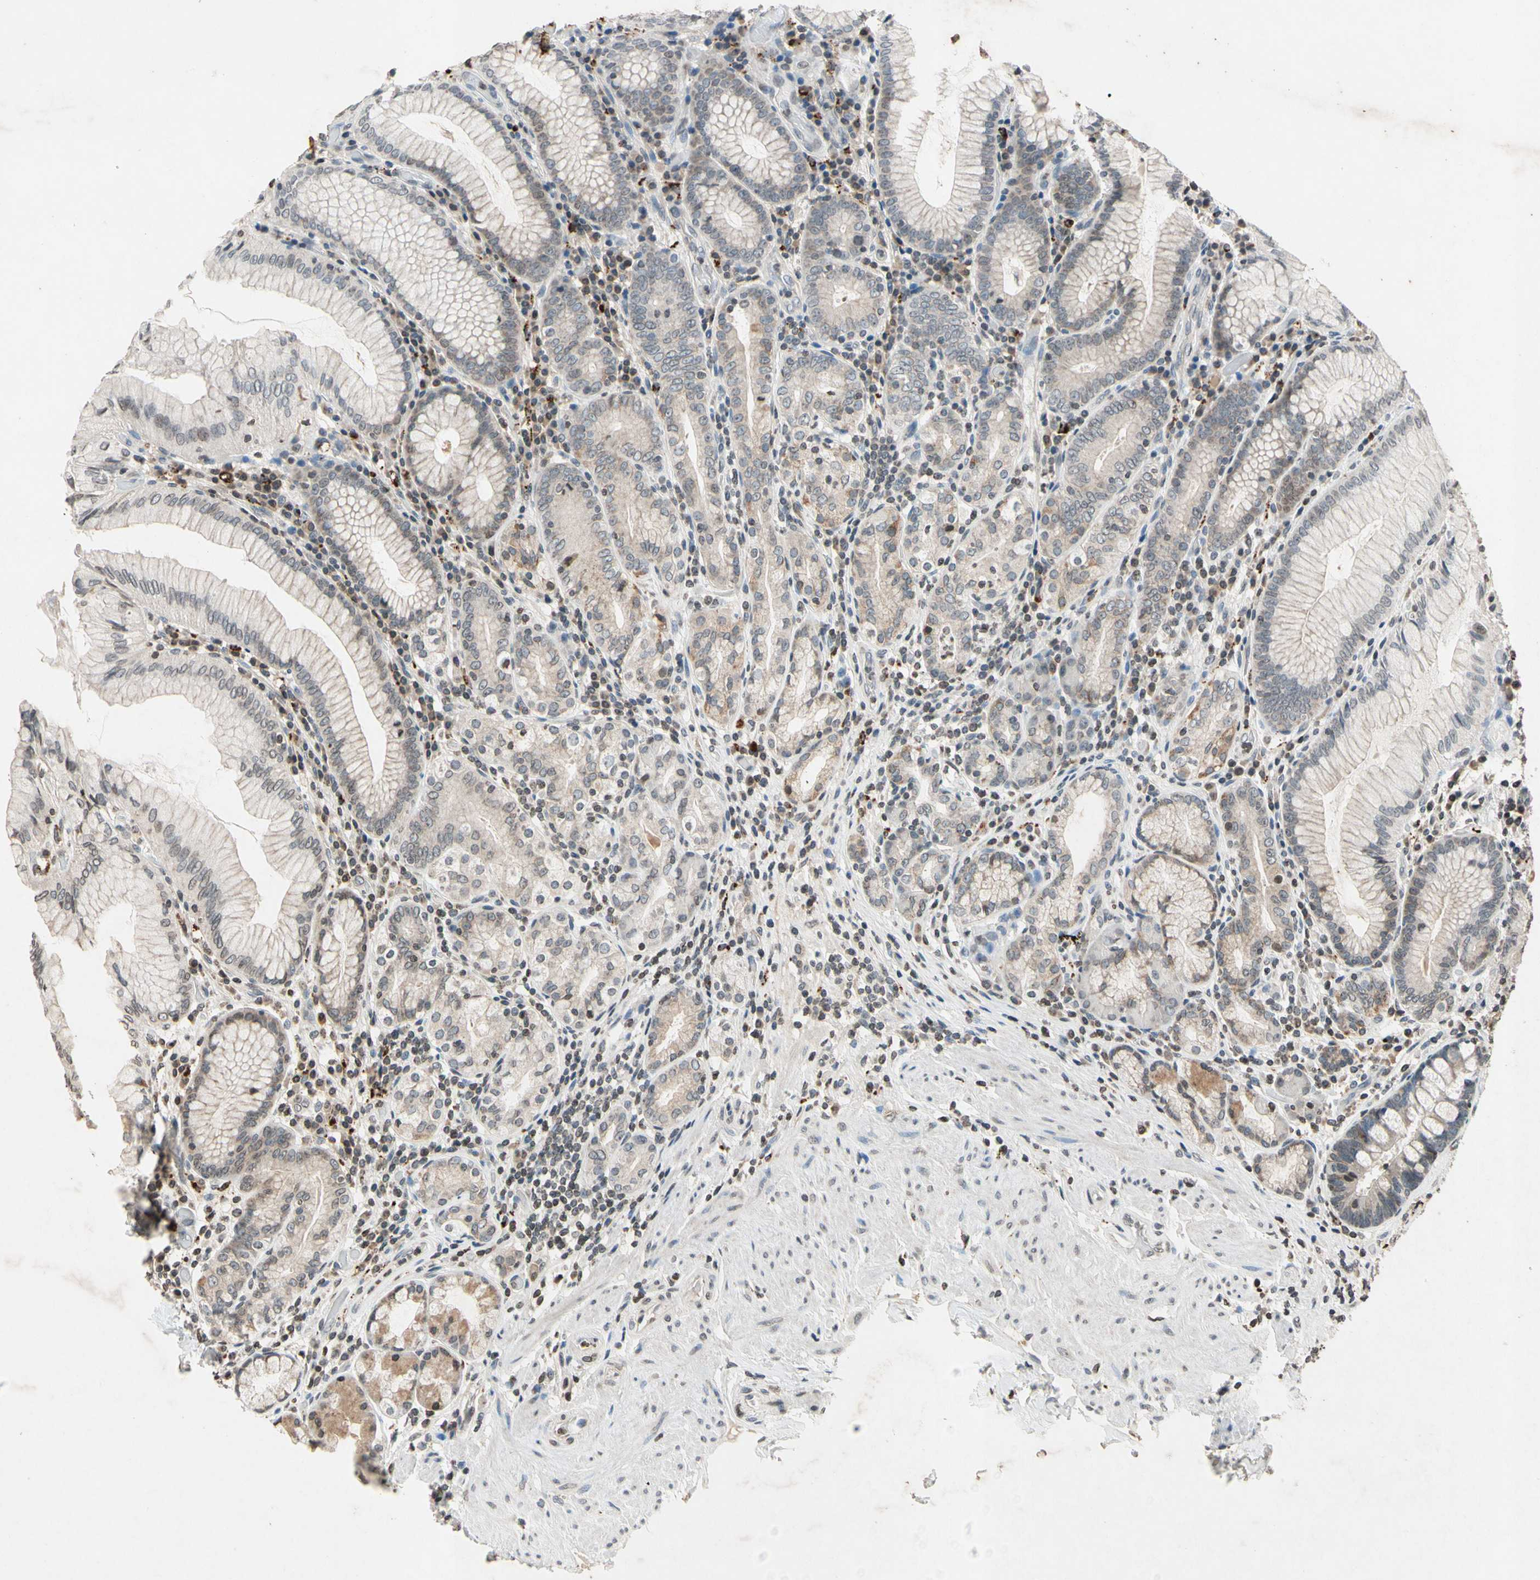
{"staining": {"intensity": "moderate", "quantity": ">75%", "location": "cytoplasmic/membranous,nuclear"}, "tissue": "stomach", "cell_type": "Glandular cells", "image_type": "normal", "snomed": [{"axis": "morphology", "description": "Normal tissue, NOS"}, {"axis": "topography", "description": "Stomach, lower"}], "caption": "Stomach was stained to show a protein in brown. There is medium levels of moderate cytoplasmic/membranous,nuclear staining in about >75% of glandular cells. The staining was performed using DAB (3,3'-diaminobenzidine) to visualize the protein expression in brown, while the nuclei were stained in blue with hematoxylin (Magnification: 20x).", "gene": "CLDN11", "patient": {"sex": "female", "age": 76}}